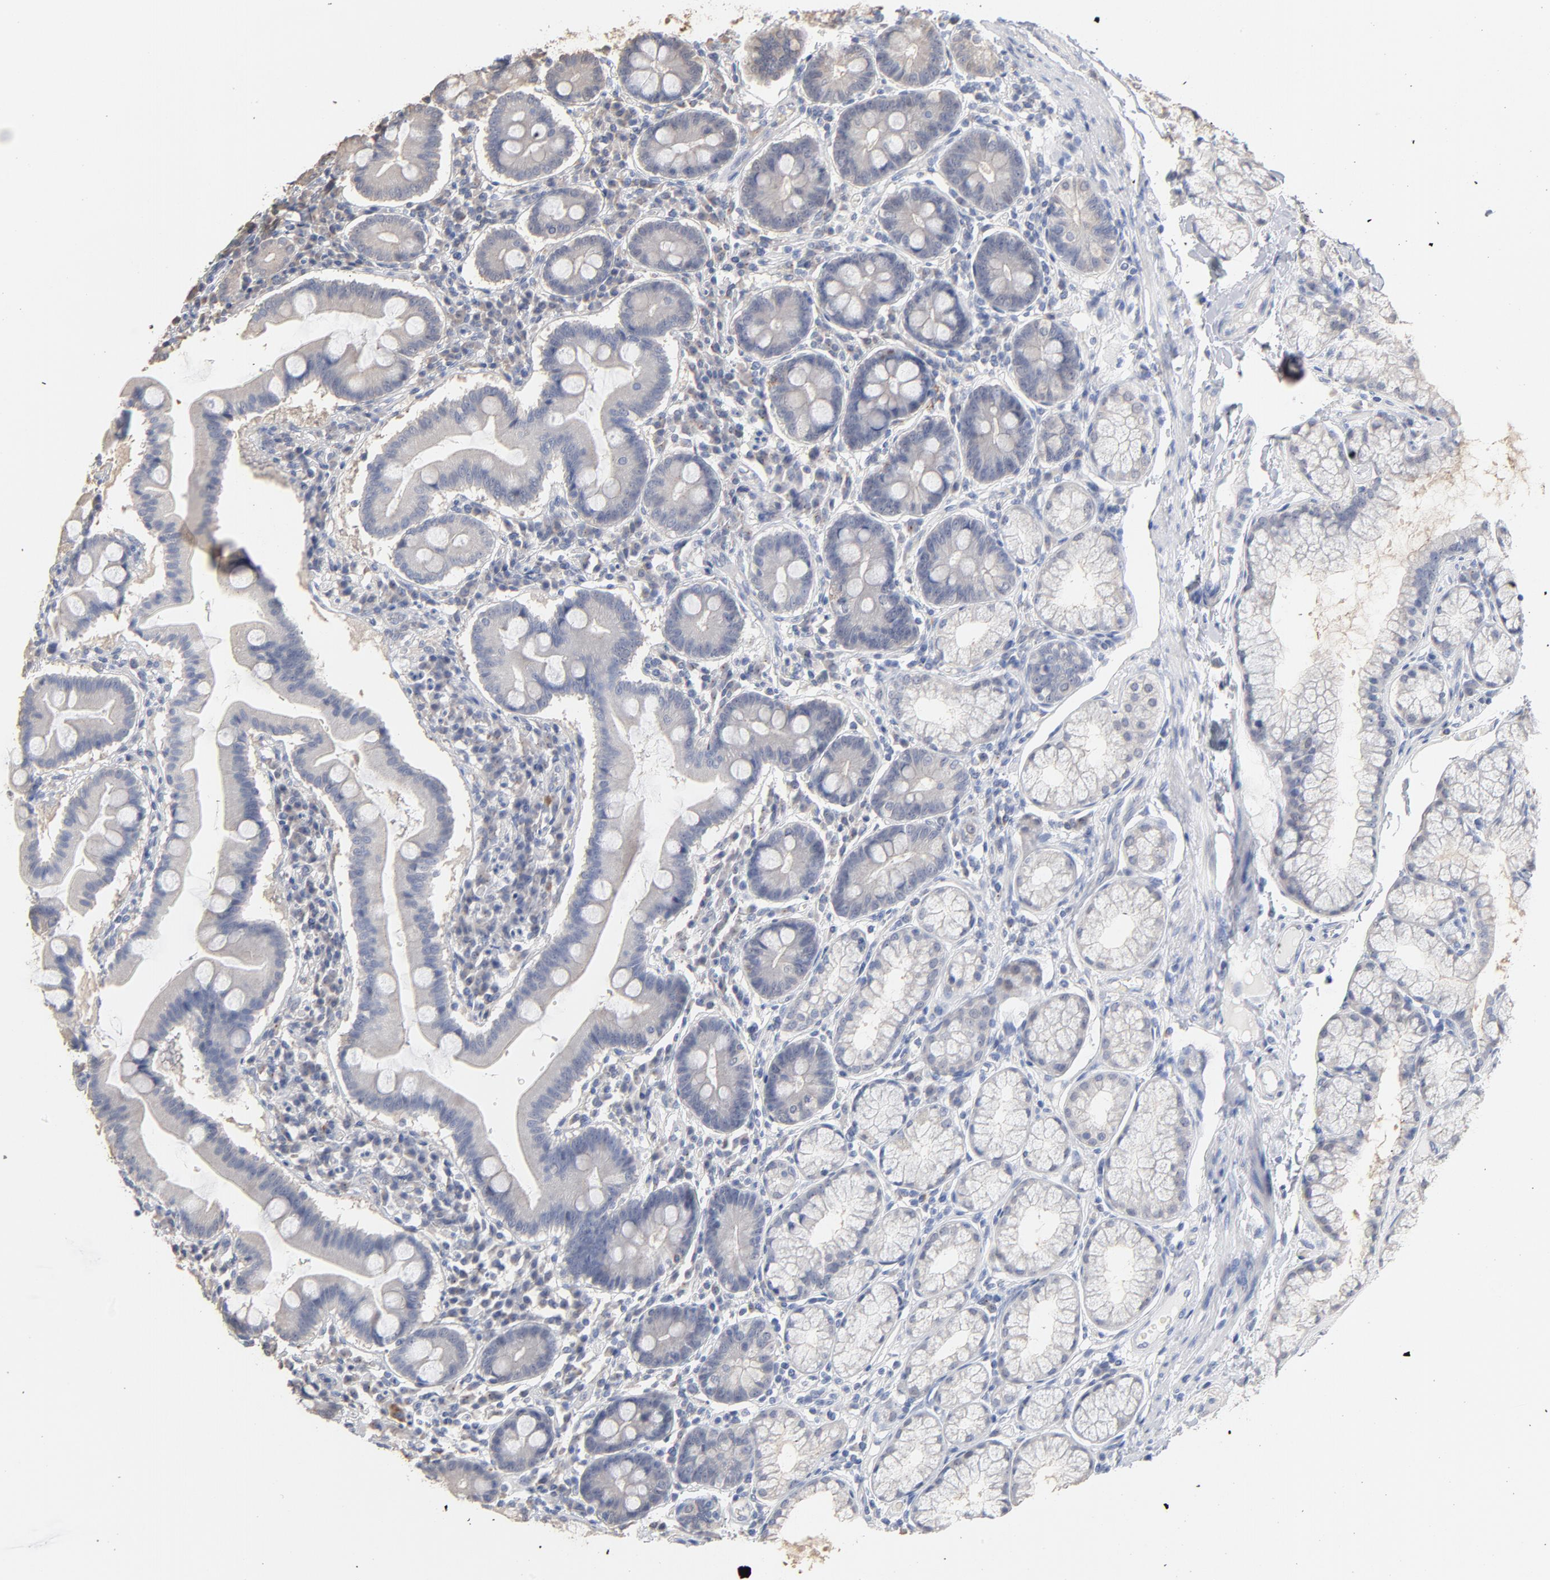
{"staining": {"intensity": "weak", "quantity": ">75%", "location": "cytoplasmic/membranous"}, "tissue": "duodenum", "cell_type": "Glandular cells", "image_type": "normal", "snomed": [{"axis": "morphology", "description": "Normal tissue, NOS"}, {"axis": "topography", "description": "Duodenum"}], "caption": "IHC (DAB) staining of normal duodenum shows weak cytoplasmic/membranous protein positivity in about >75% of glandular cells.", "gene": "DNAL4", "patient": {"sex": "male", "age": 50}}